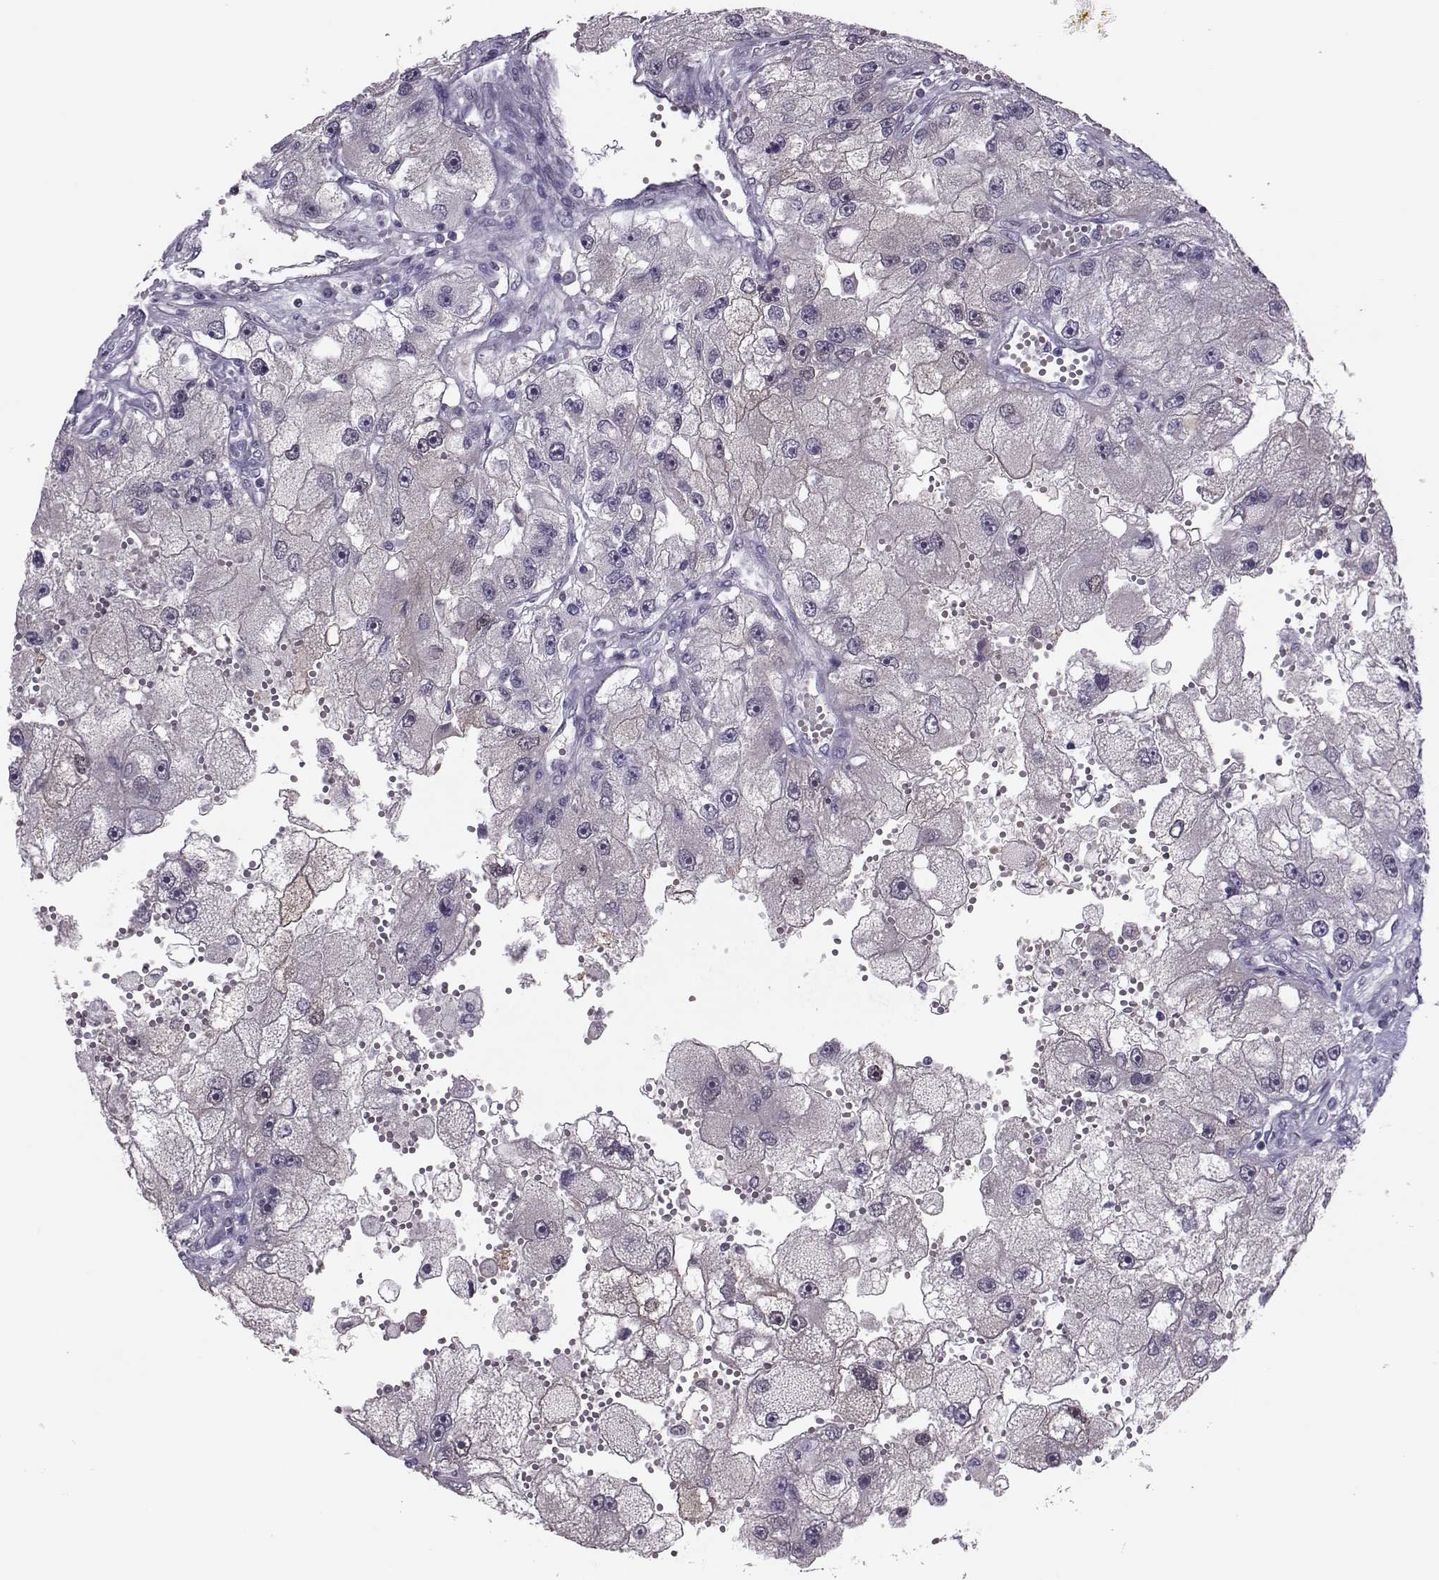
{"staining": {"intensity": "negative", "quantity": "none", "location": "none"}, "tissue": "renal cancer", "cell_type": "Tumor cells", "image_type": "cancer", "snomed": [{"axis": "morphology", "description": "Adenocarcinoma, NOS"}, {"axis": "topography", "description": "Kidney"}], "caption": "Micrograph shows no significant protein staining in tumor cells of renal adenocarcinoma.", "gene": "ASRGL1", "patient": {"sex": "male", "age": 63}}